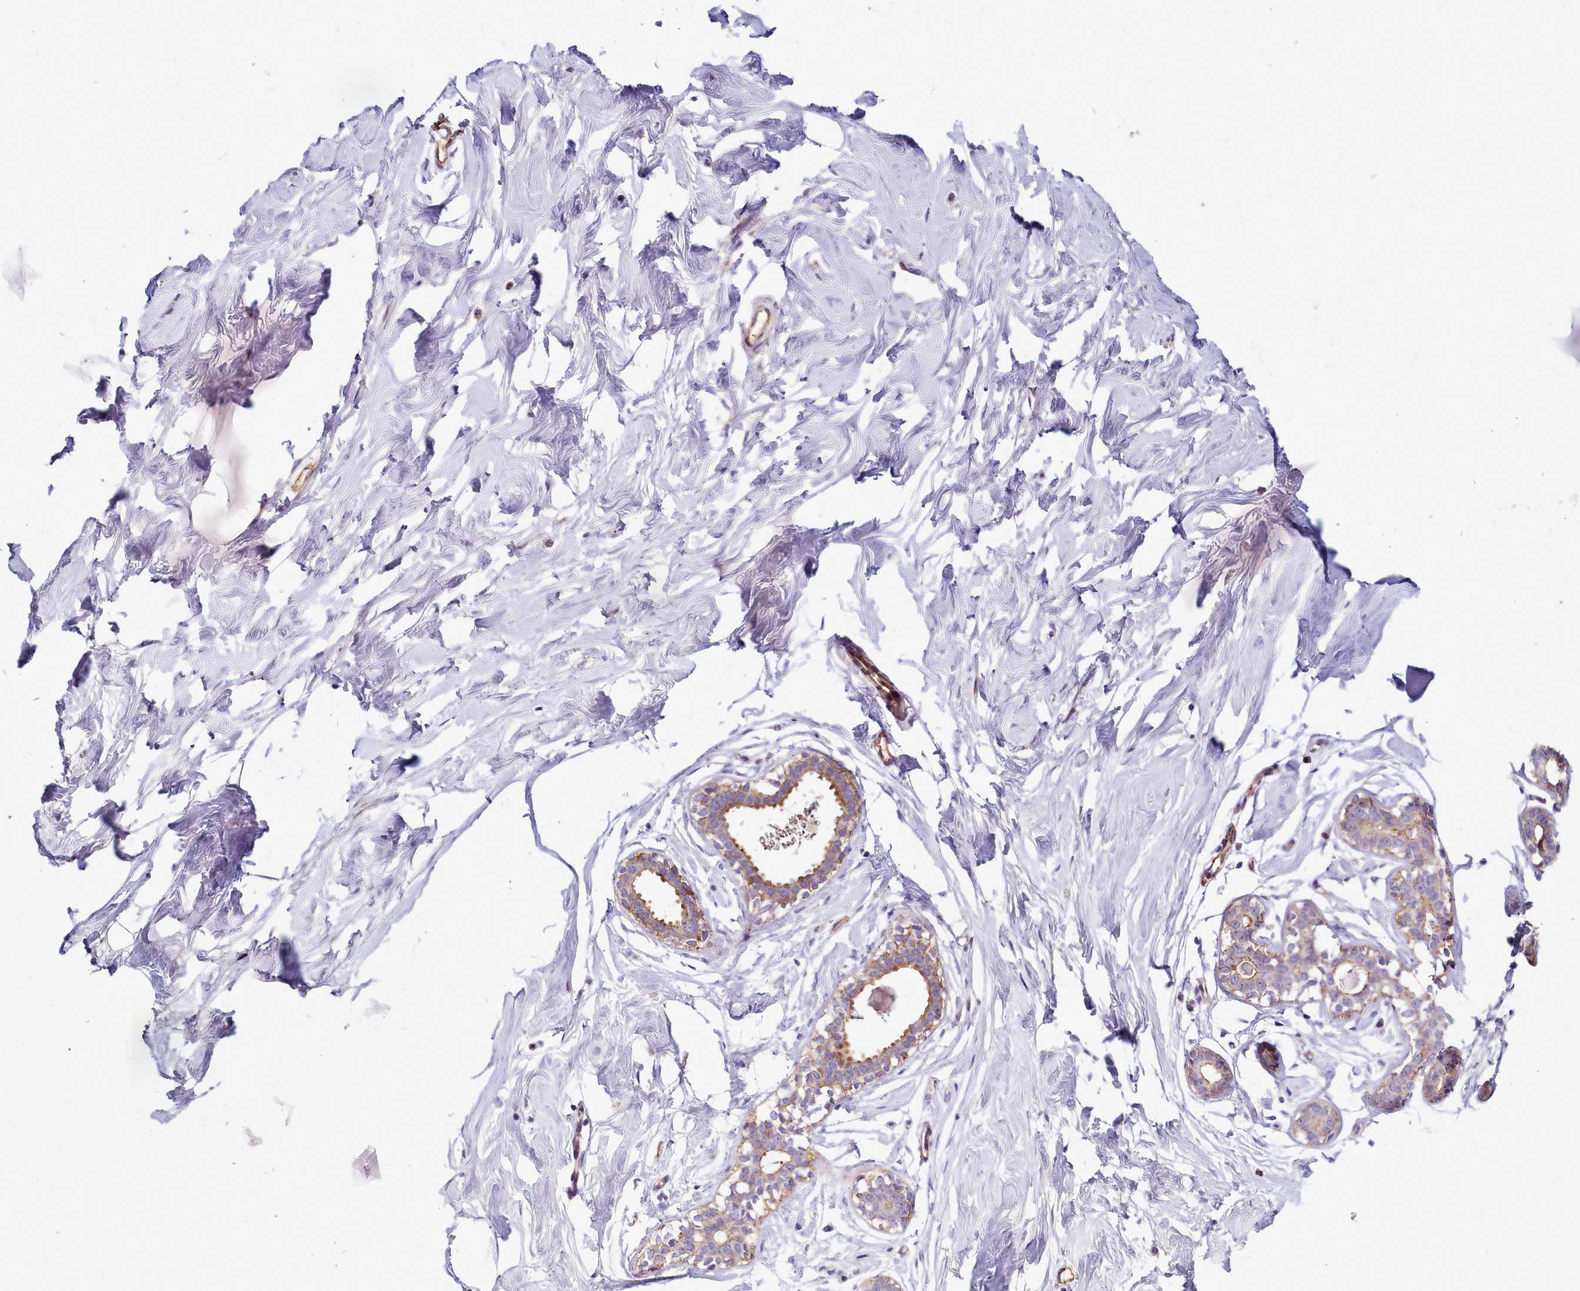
{"staining": {"intensity": "moderate", "quantity": "25%-75%", "location": "cytoplasmic/membranous"}, "tissue": "breast", "cell_type": "Glandular cells", "image_type": "normal", "snomed": [{"axis": "morphology", "description": "Normal tissue, NOS"}, {"axis": "morphology", "description": "Adenoma, NOS"}, {"axis": "topography", "description": "Breast"}], "caption": "Unremarkable breast reveals moderate cytoplasmic/membranous positivity in approximately 25%-75% of glandular cells.", "gene": "TTC5", "patient": {"sex": "female", "age": 23}}